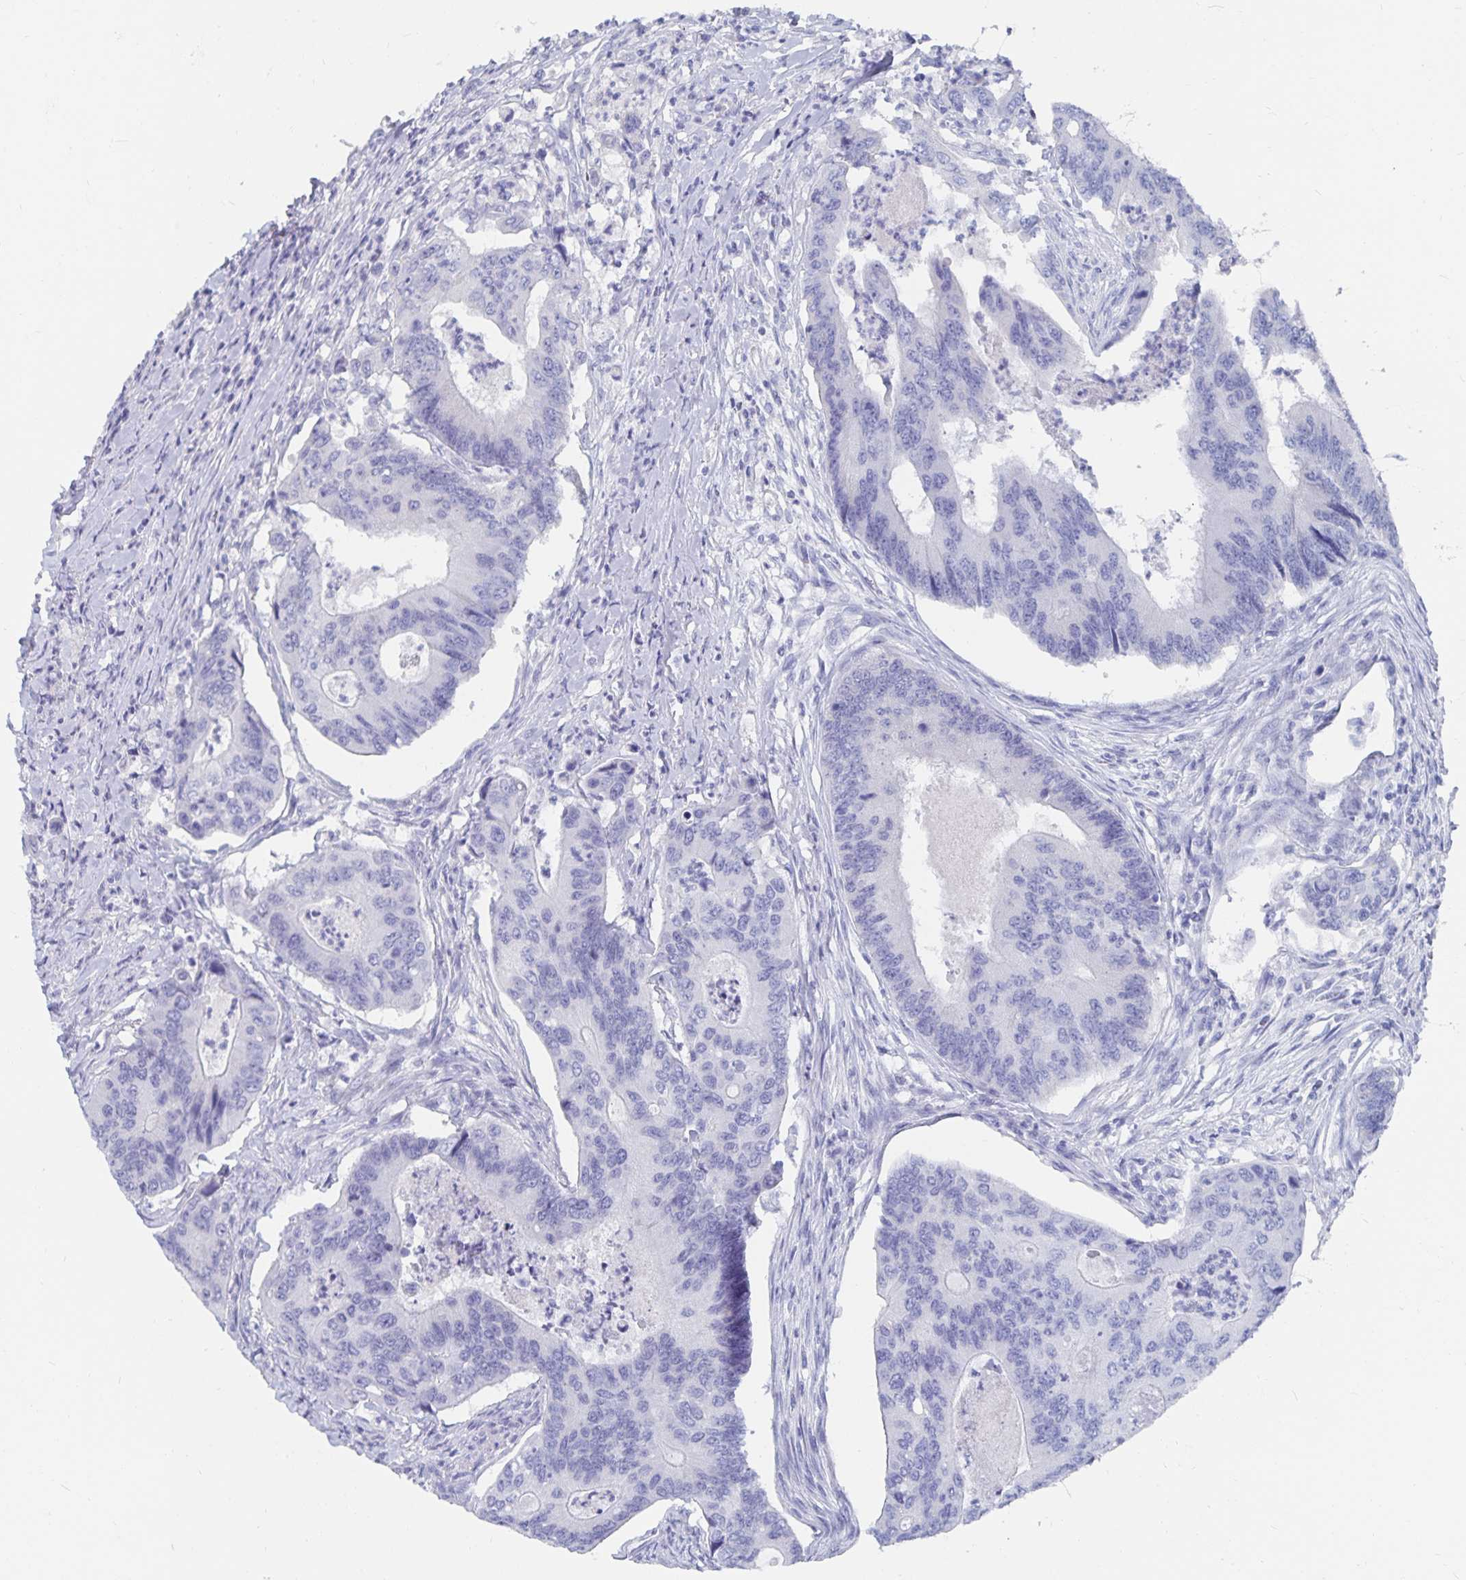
{"staining": {"intensity": "negative", "quantity": "none", "location": "none"}, "tissue": "colorectal cancer", "cell_type": "Tumor cells", "image_type": "cancer", "snomed": [{"axis": "morphology", "description": "Adenocarcinoma, NOS"}, {"axis": "topography", "description": "Colon"}], "caption": "Tumor cells are negative for brown protein staining in colorectal cancer. (Brightfield microscopy of DAB (3,3'-diaminobenzidine) immunohistochemistry at high magnification).", "gene": "CFAP69", "patient": {"sex": "female", "age": 67}}